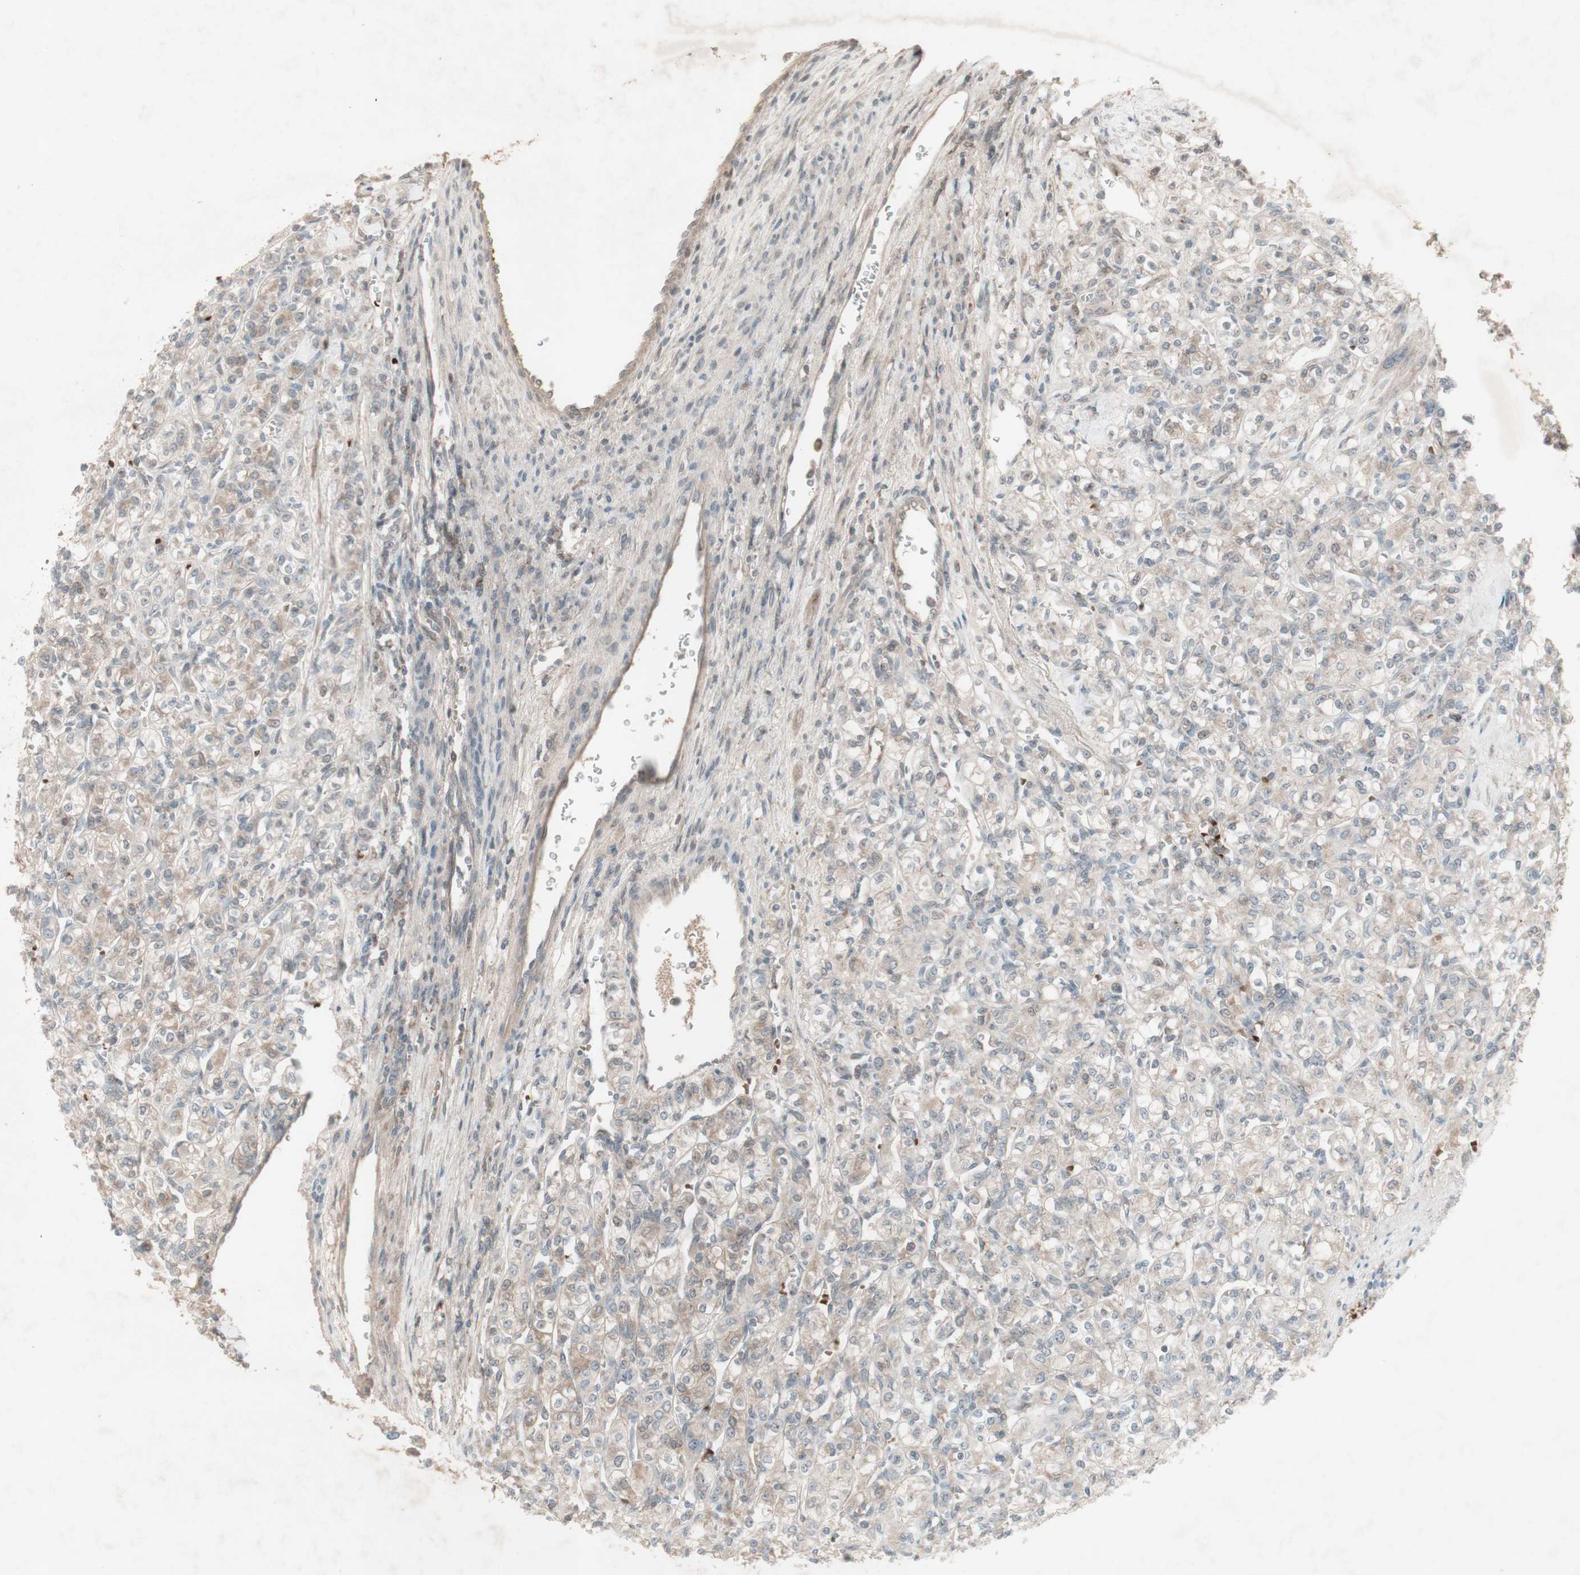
{"staining": {"intensity": "negative", "quantity": "none", "location": "none"}, "tissue": "renal cancer", "cell_type": "Tumor cells", "image_type": "cancer", "snomed": [{"axis": "morphology", "description": "Adenocarcinoma, NOS"}, {"axis": "topography", "description": "Kidney"}], "caption": "IHC image of neoplastic tissue: renal adenocarcinoma stained with DAB (3,3'-diaminobenzidine) shows no significant protein positivity in tumor cells.", "gene": "MSH6", "patient": {"sex": "male", "age": 77}}